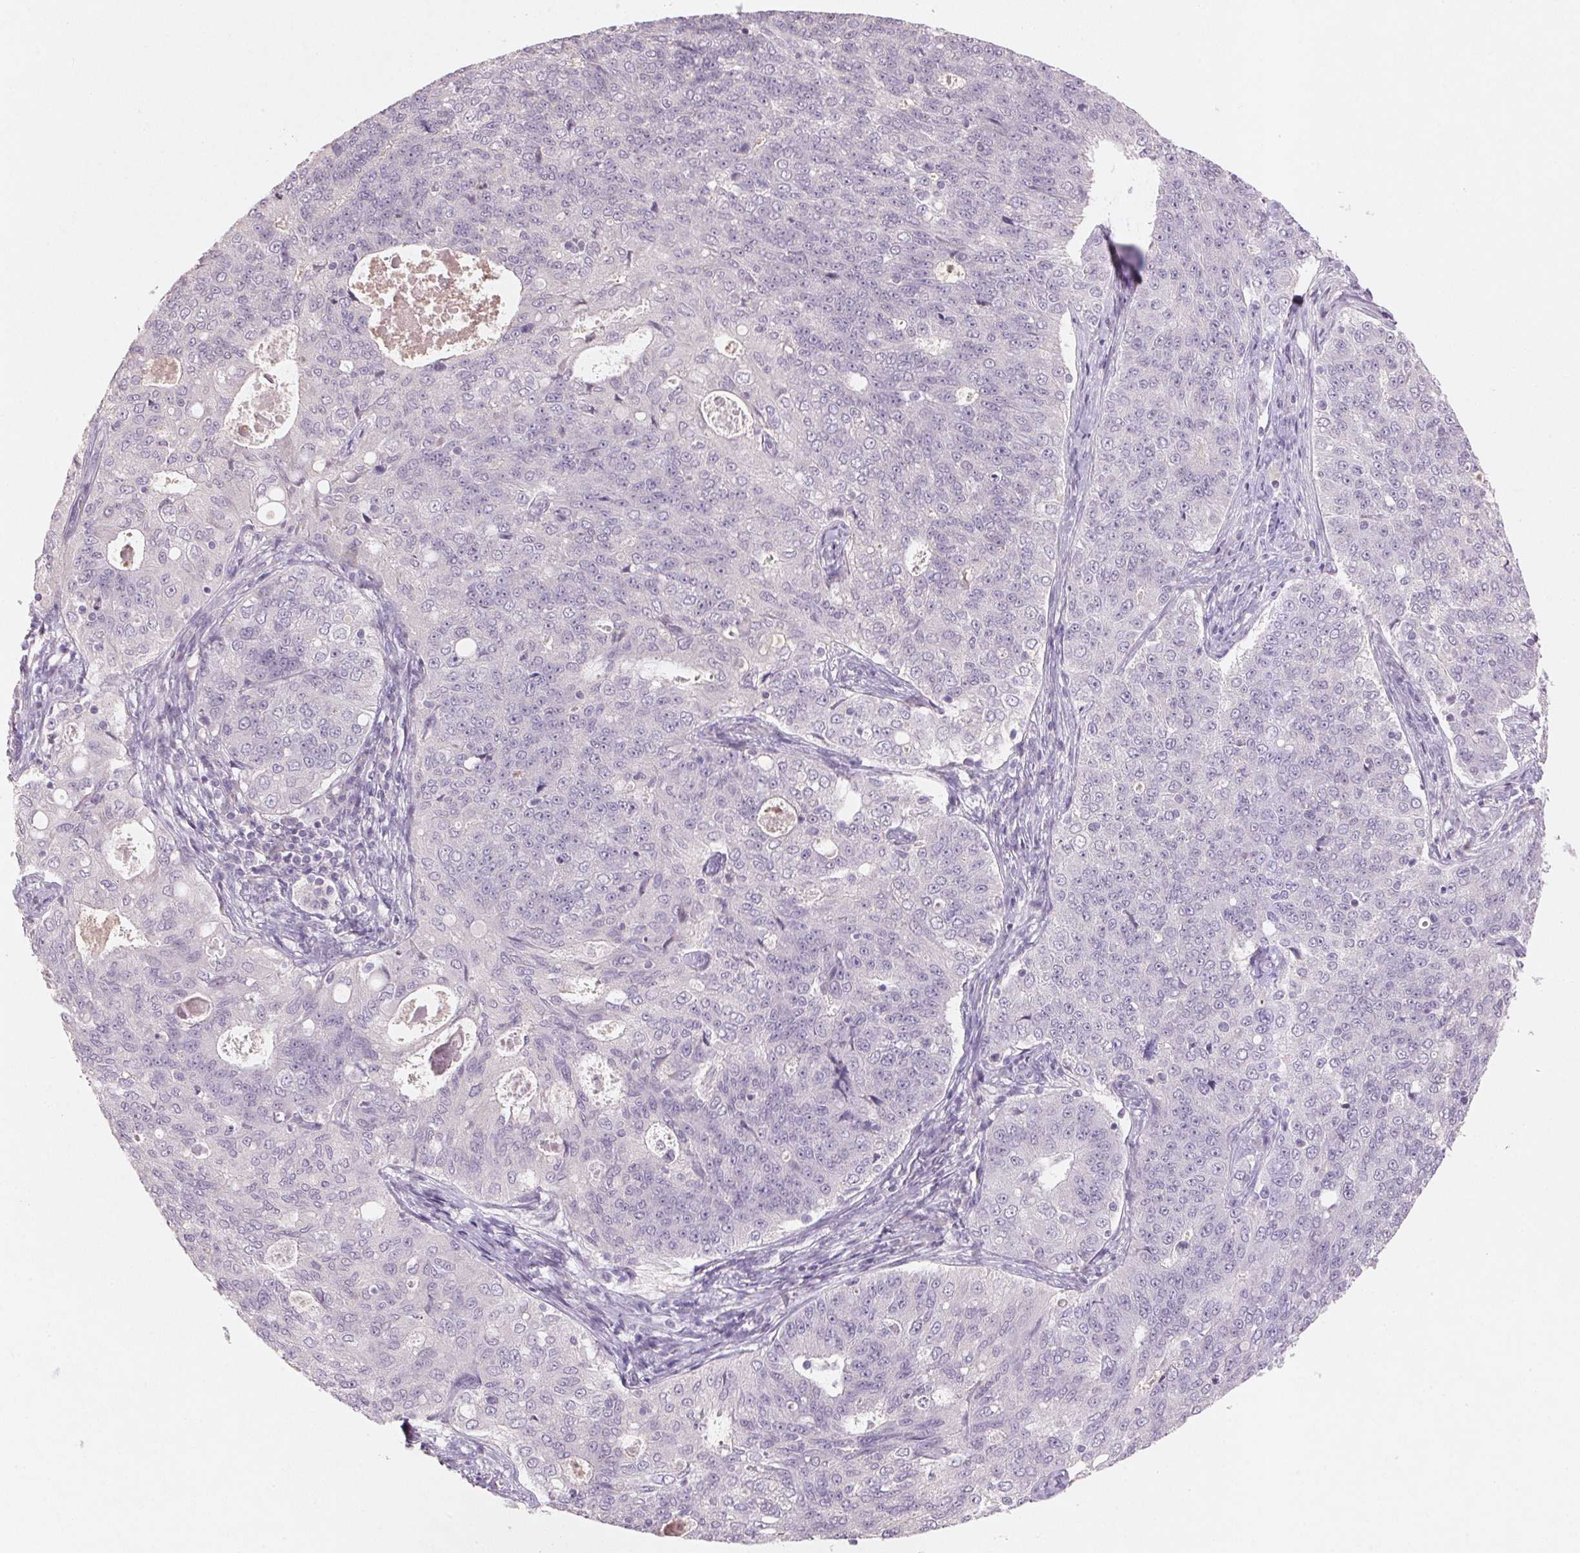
{"staining": {"intensity": "negative", "quantity": "none", "location": "none"}, "tissue": "endometrial cancer", "cell_type": "Tumor cells", "image_type": "cancer", "snomed": [{"axis": "morphology", "description": "Adenocarcinoma, NOS"}, {"axis": "topography", "description": "Endometrium"}], "caption": "IHC of adenocarcinoma (endometrial) shows no staining in tumor cells.", "gene": "CXCL5", "patient": {"sex": "female", "age": 43}}